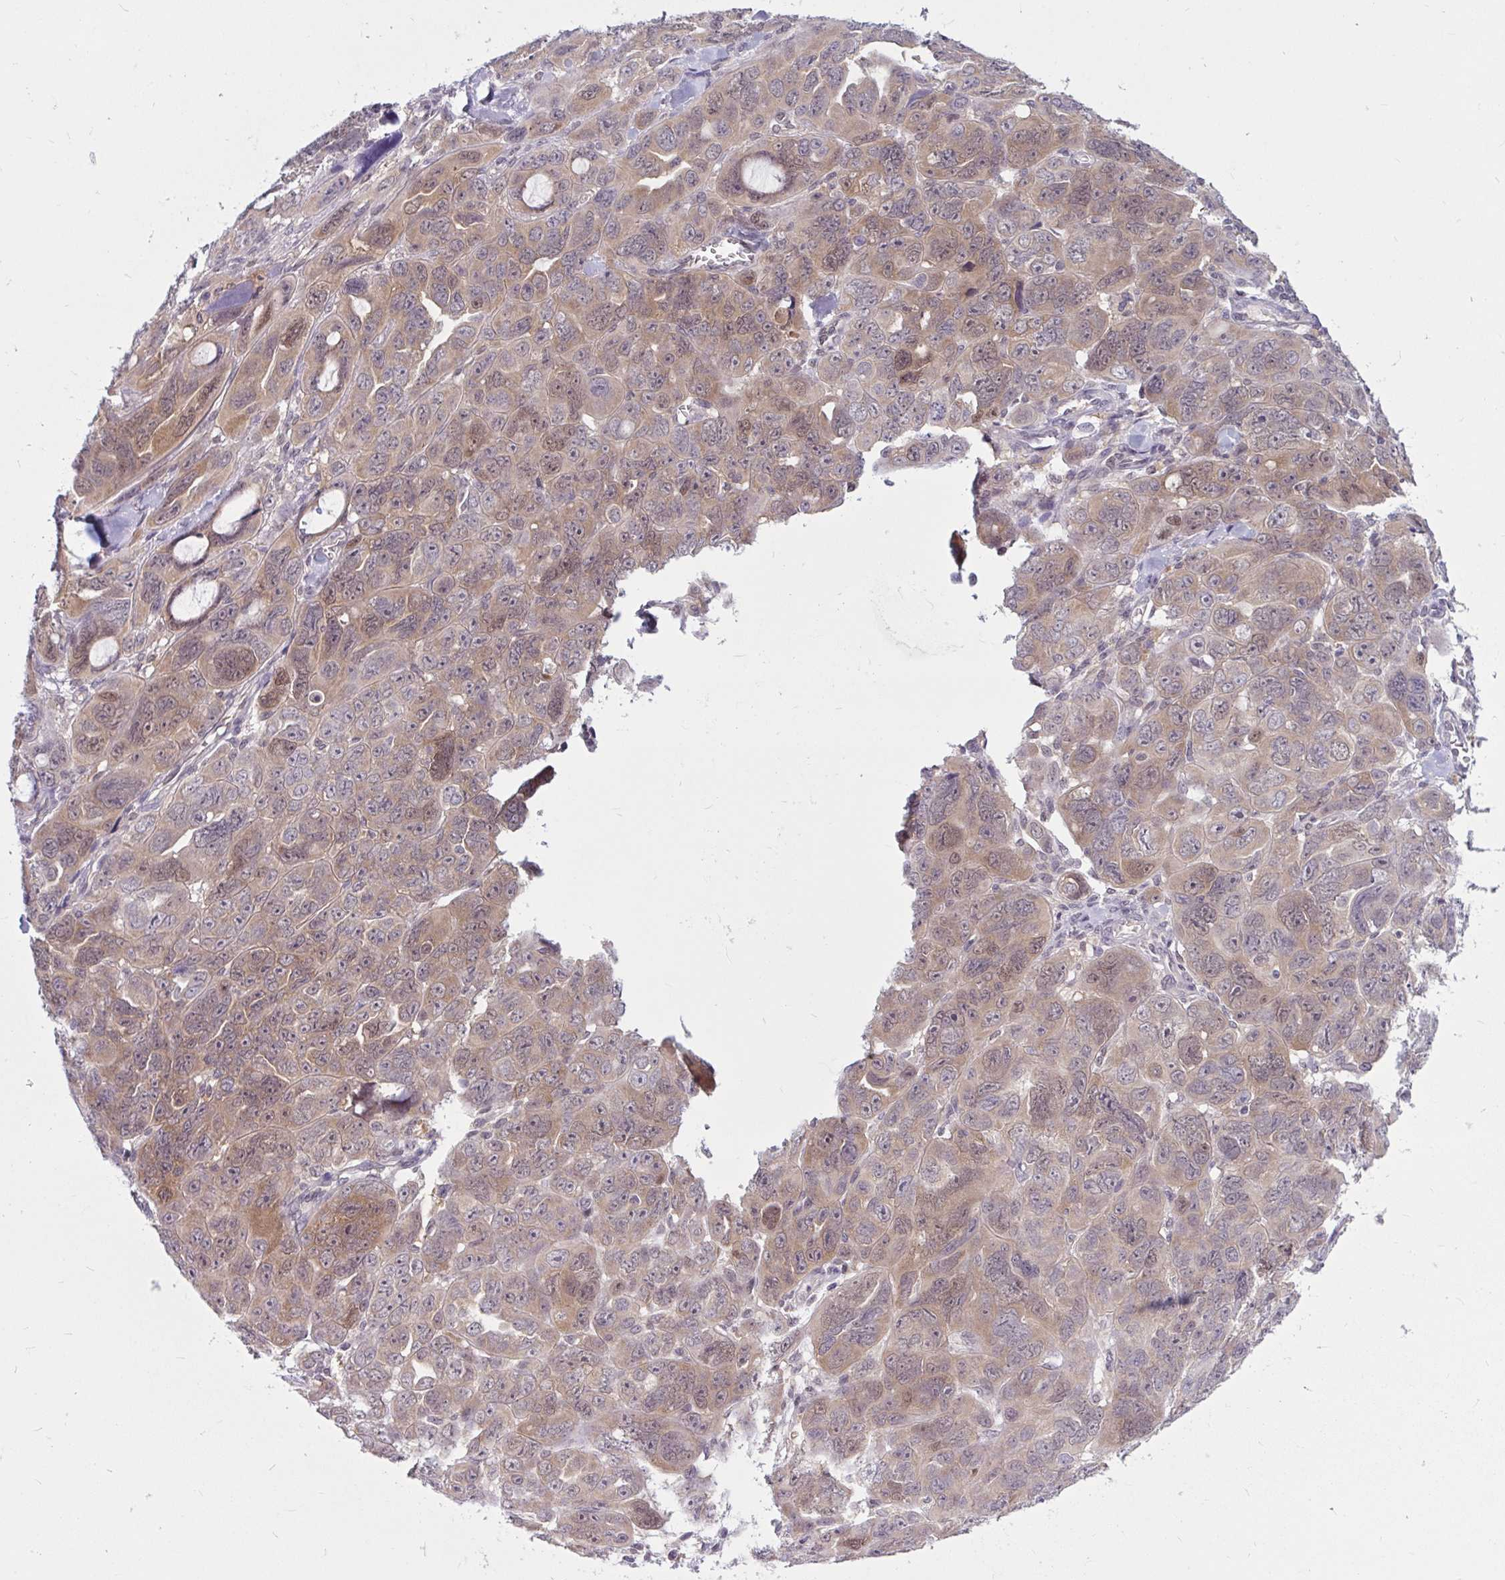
{"staining": {"intensity": "weak", "quantity": ">75%", "location": "cytoplasmic/membranous,nuclear"}, "tissue": "ovarian cancer", "cell_type": "Tumor cells", "image_type": "cancer", "snomed": [{"axis": "morphology", "description": "Cystadenocarcinoma, serous, NOS"}, {"axis": "topography", "description": "Ovary"}], "caption": "Immunohistochemical staining of ovarian cancer exhibits weak cytoplasmic/membranous and nuclear protein staining in about >75% of tumor cells.", "gene": "TSN", "patient": {"sex": "female", "age": 63}}